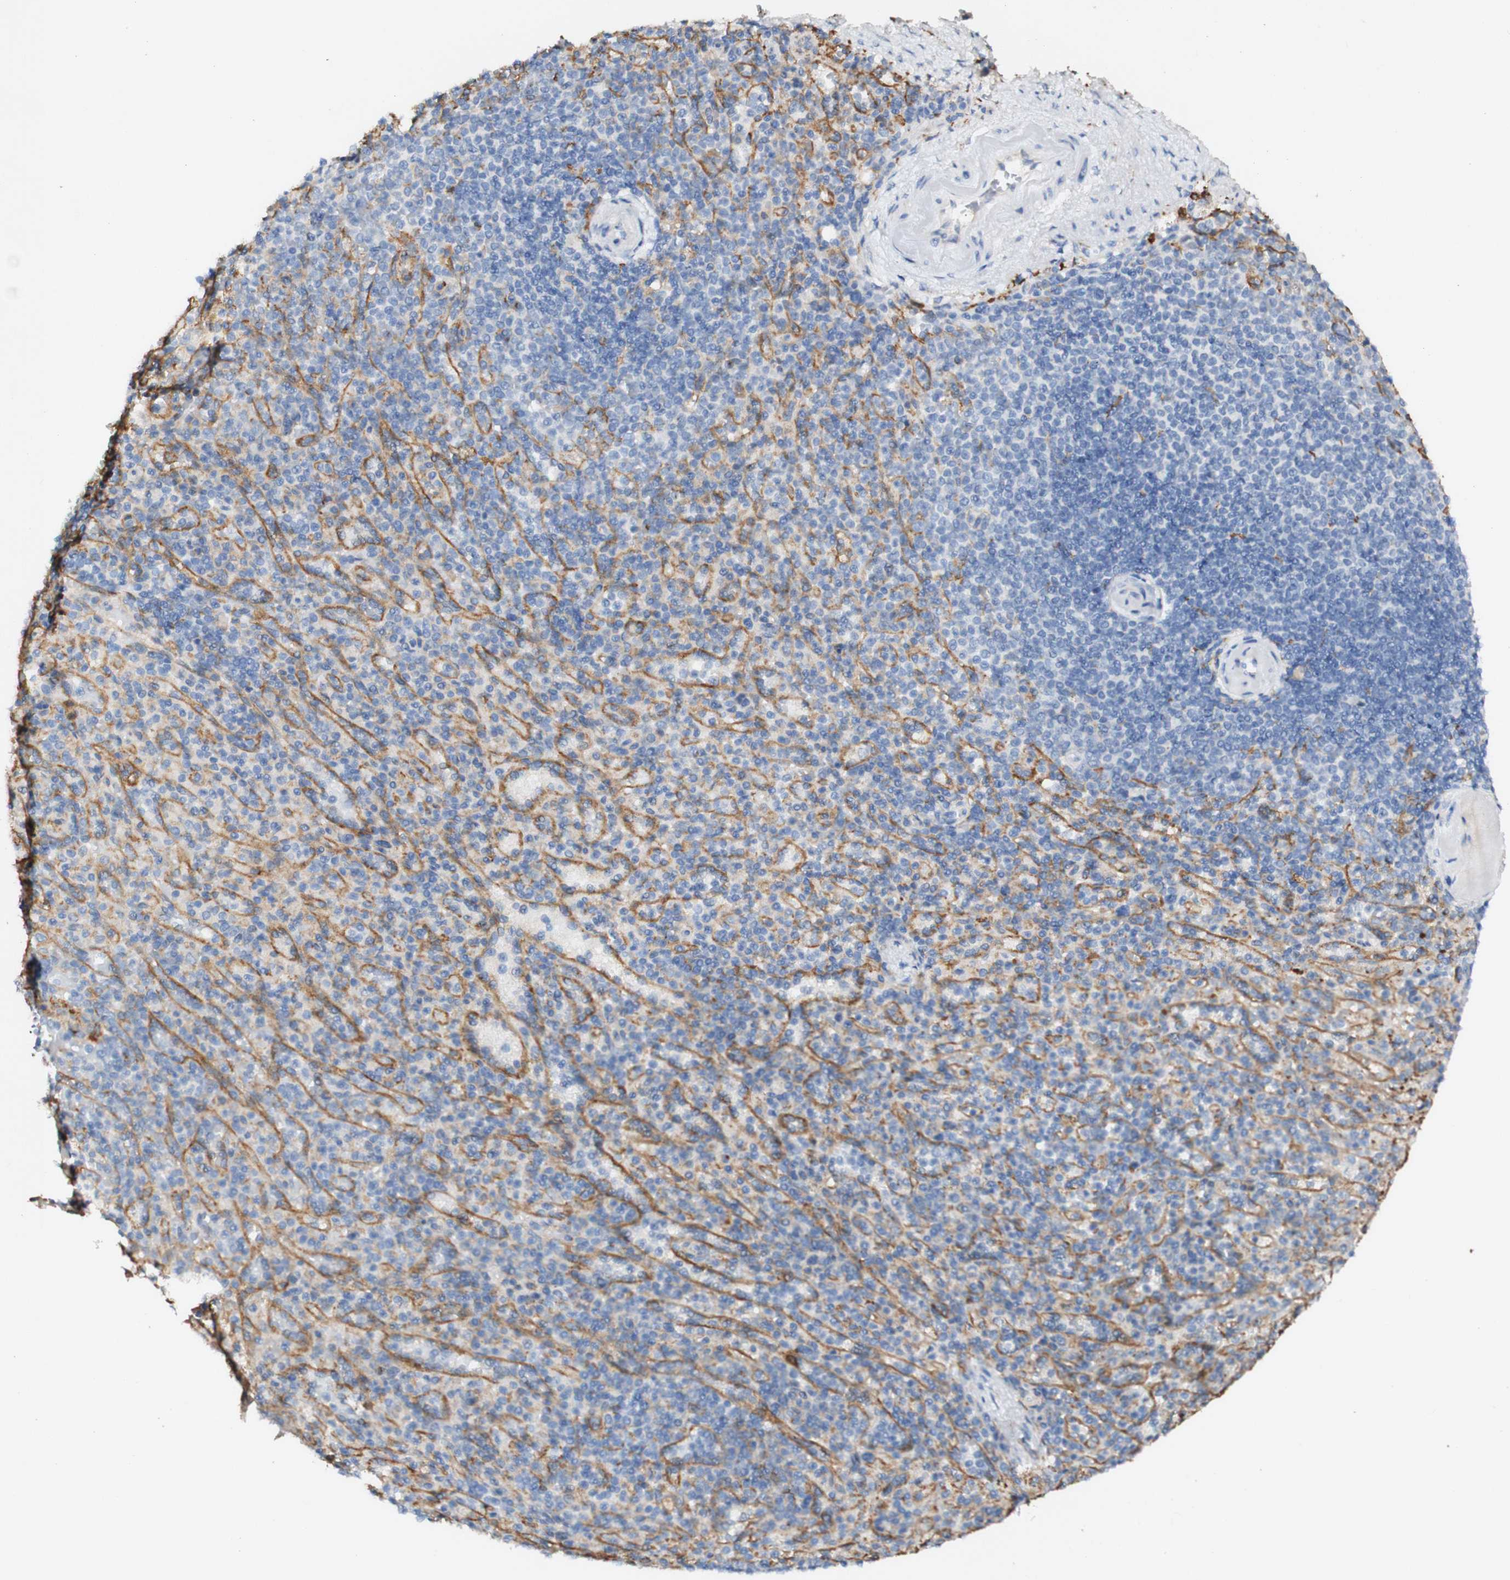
{"staining": {"intensity": "weak", "quantity": "25%-75%", "location": "cytoplasmic/membranous"}, "tissue": "spleen", "cell_type": "Cells in red pulp", "image_type": "normal", "snomed": [{"axis": "morphology", "description": "Normal tissue, NOS"}, {"axis": "topography", "description": "Spleen"}], "caption": "Spleen stained with DAB (3,3'-diaminobenzidine) IHC exhibits low levels of weak cytoplasmic/membranous positivity in approximately 25%-75% of cells in red pulp. (brown staining indicates protein expression, while blue staining denotes nuclei).", "gene": "FCGRT", "patient": {"sex": "female", "age": 74}}